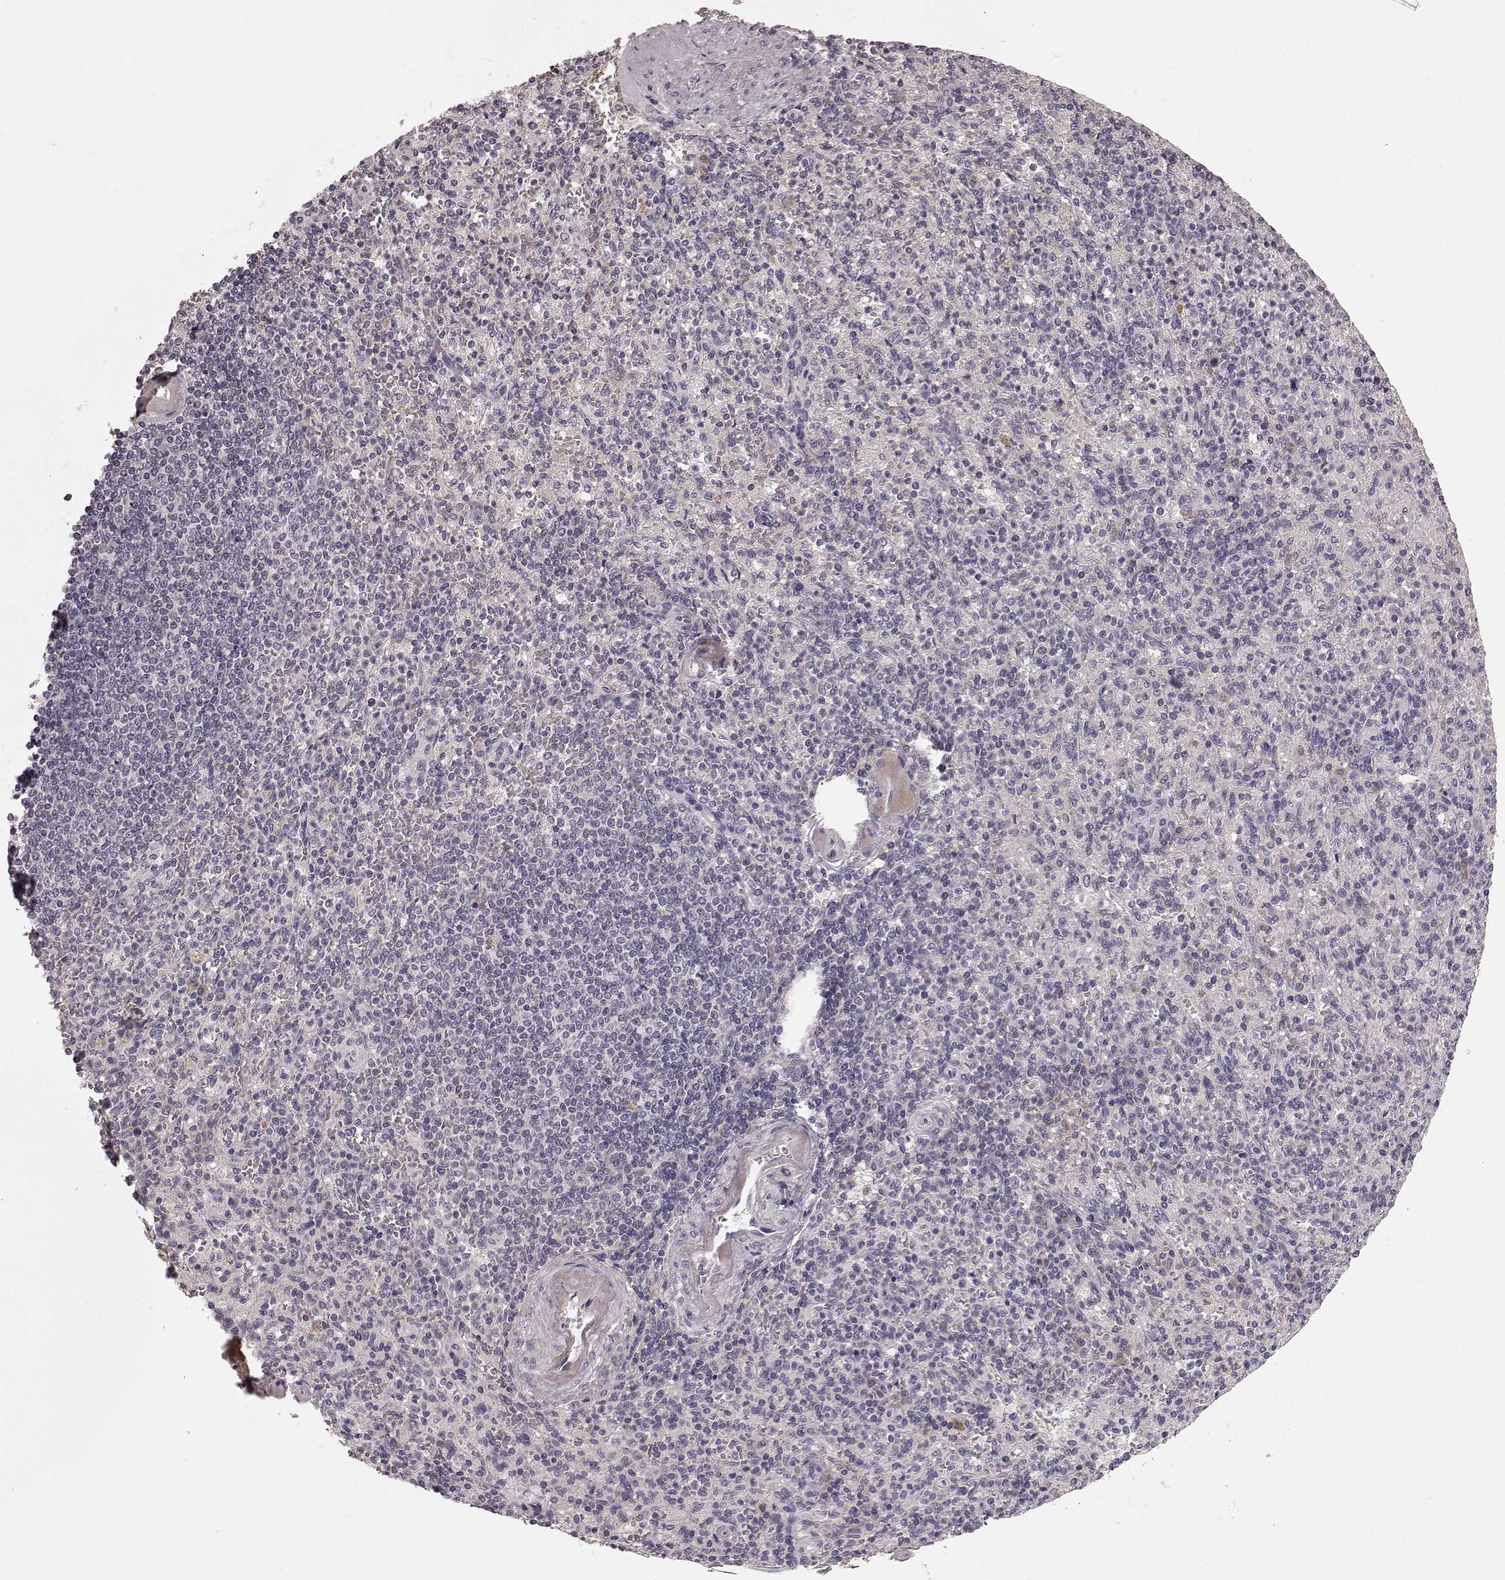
{"staining": {"intensity": "negative", "quantity": "none", "location": "none"}, "tissue": "spleen", "cell_type": "Cells in red pulp", "image_type": "normal", "snomed": [{"axis": "morphology", "description": "Normal tissue, NOS"}, {"axis": "topography", "description": "Spleen"}], "caption": "Spleen stained for a protein using immunohistochemistry (IHC) demonstrates no staining cells in red pulp.", "gene": "SLC22A18", "patient": {"sex": "female", "age": 74}}